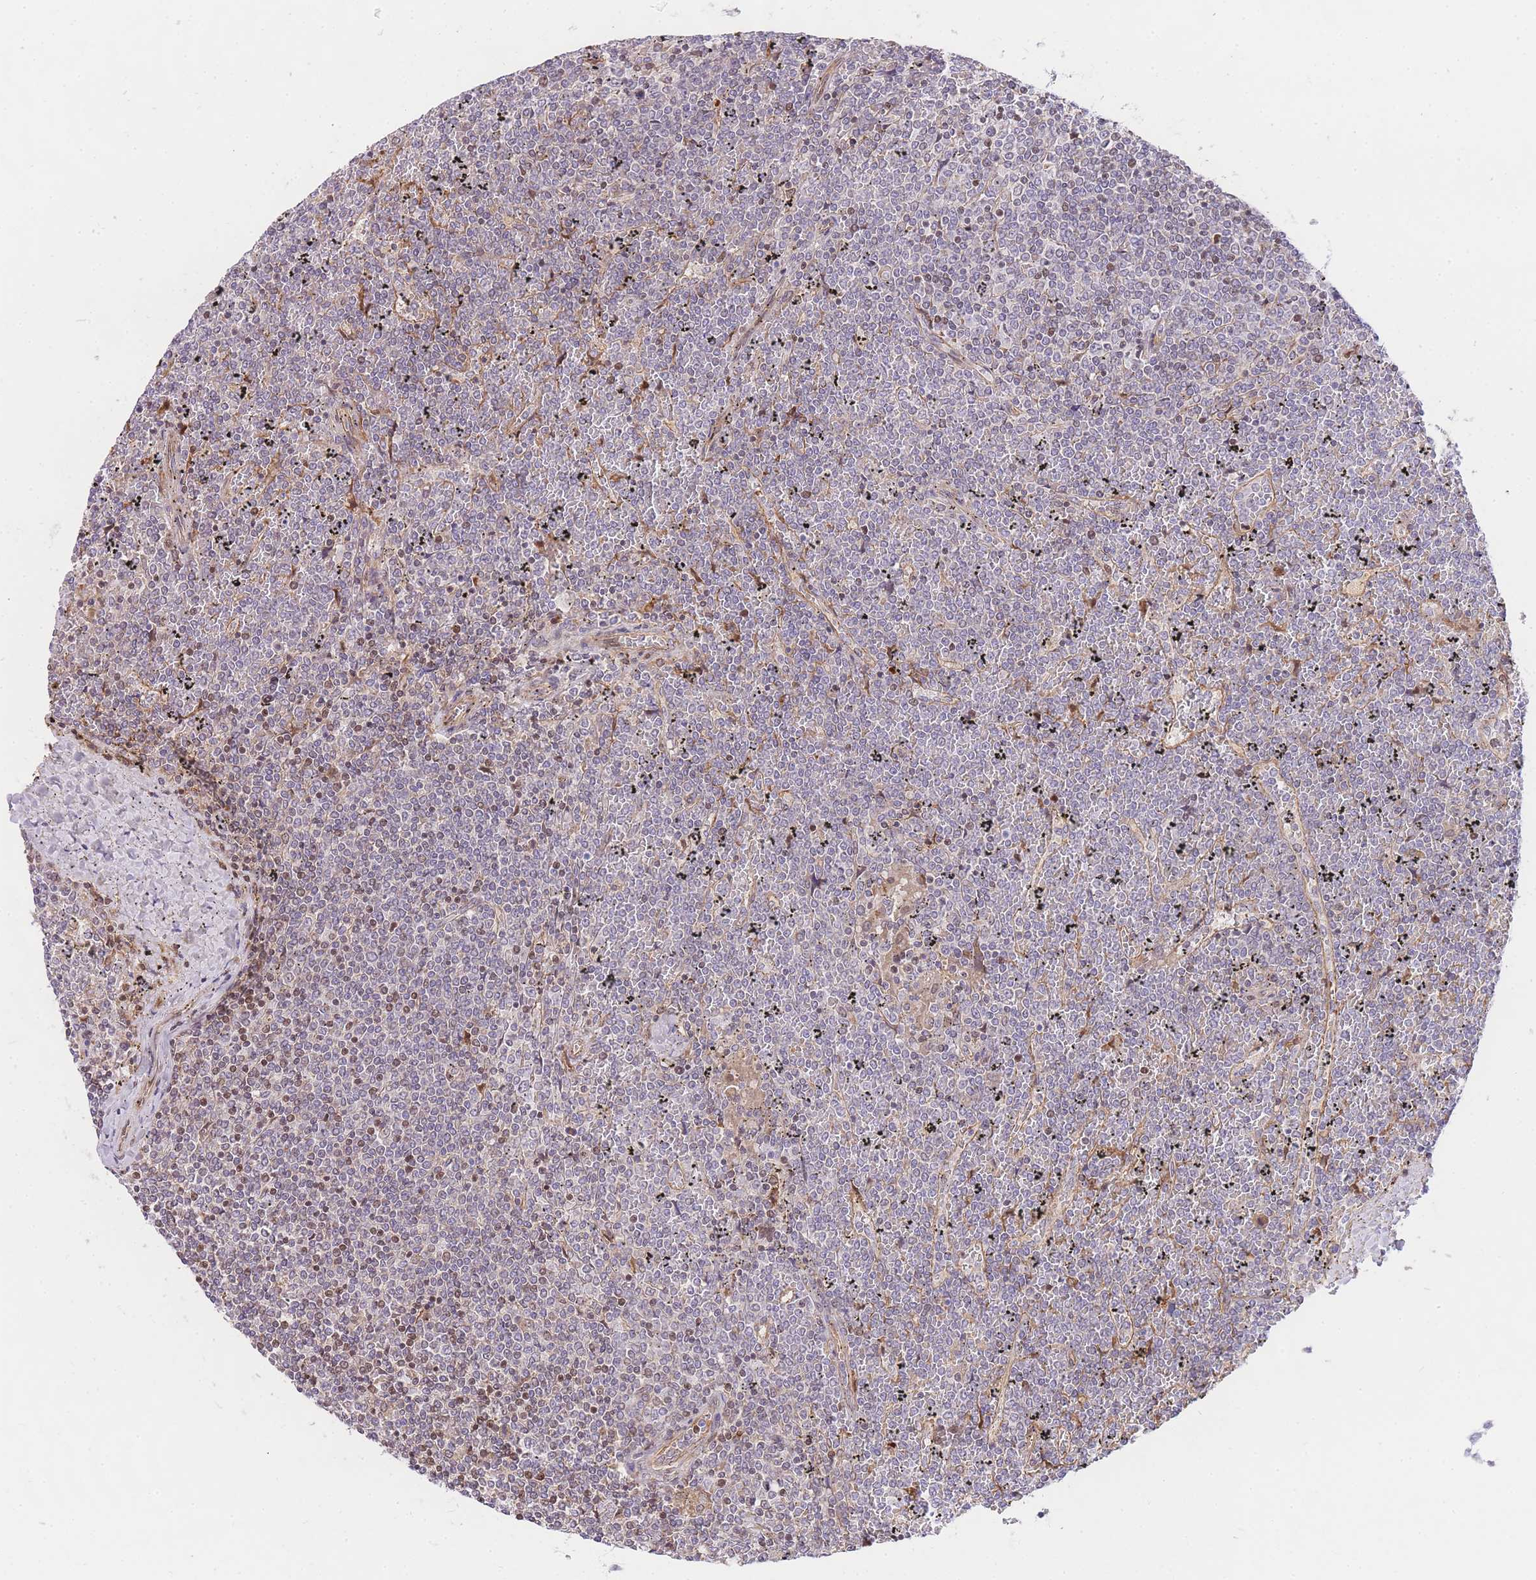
{"staining": {"intensity": "moderate", "quantity": "<25%", "location": "nuclear"}, "tissue": "lymphoma", "cell_type": "Tumor cells", "image_type": "cancer", "snomed": [{"axis": "morphology", "description": "Malignant lymphoma, non-Hodgkin's type, Low grade"}, {"axis": "topography", "description": "Spleen"}], "caption": "Moderate nuclear expression for a protein is seen in approximately <25% of tumor cells of low-grade malignant lymphoma, non-Hodgkin's type using immunohistochemistry.", "gene": "S100PBP", "patient": {"sex": "female", "age": 19}}